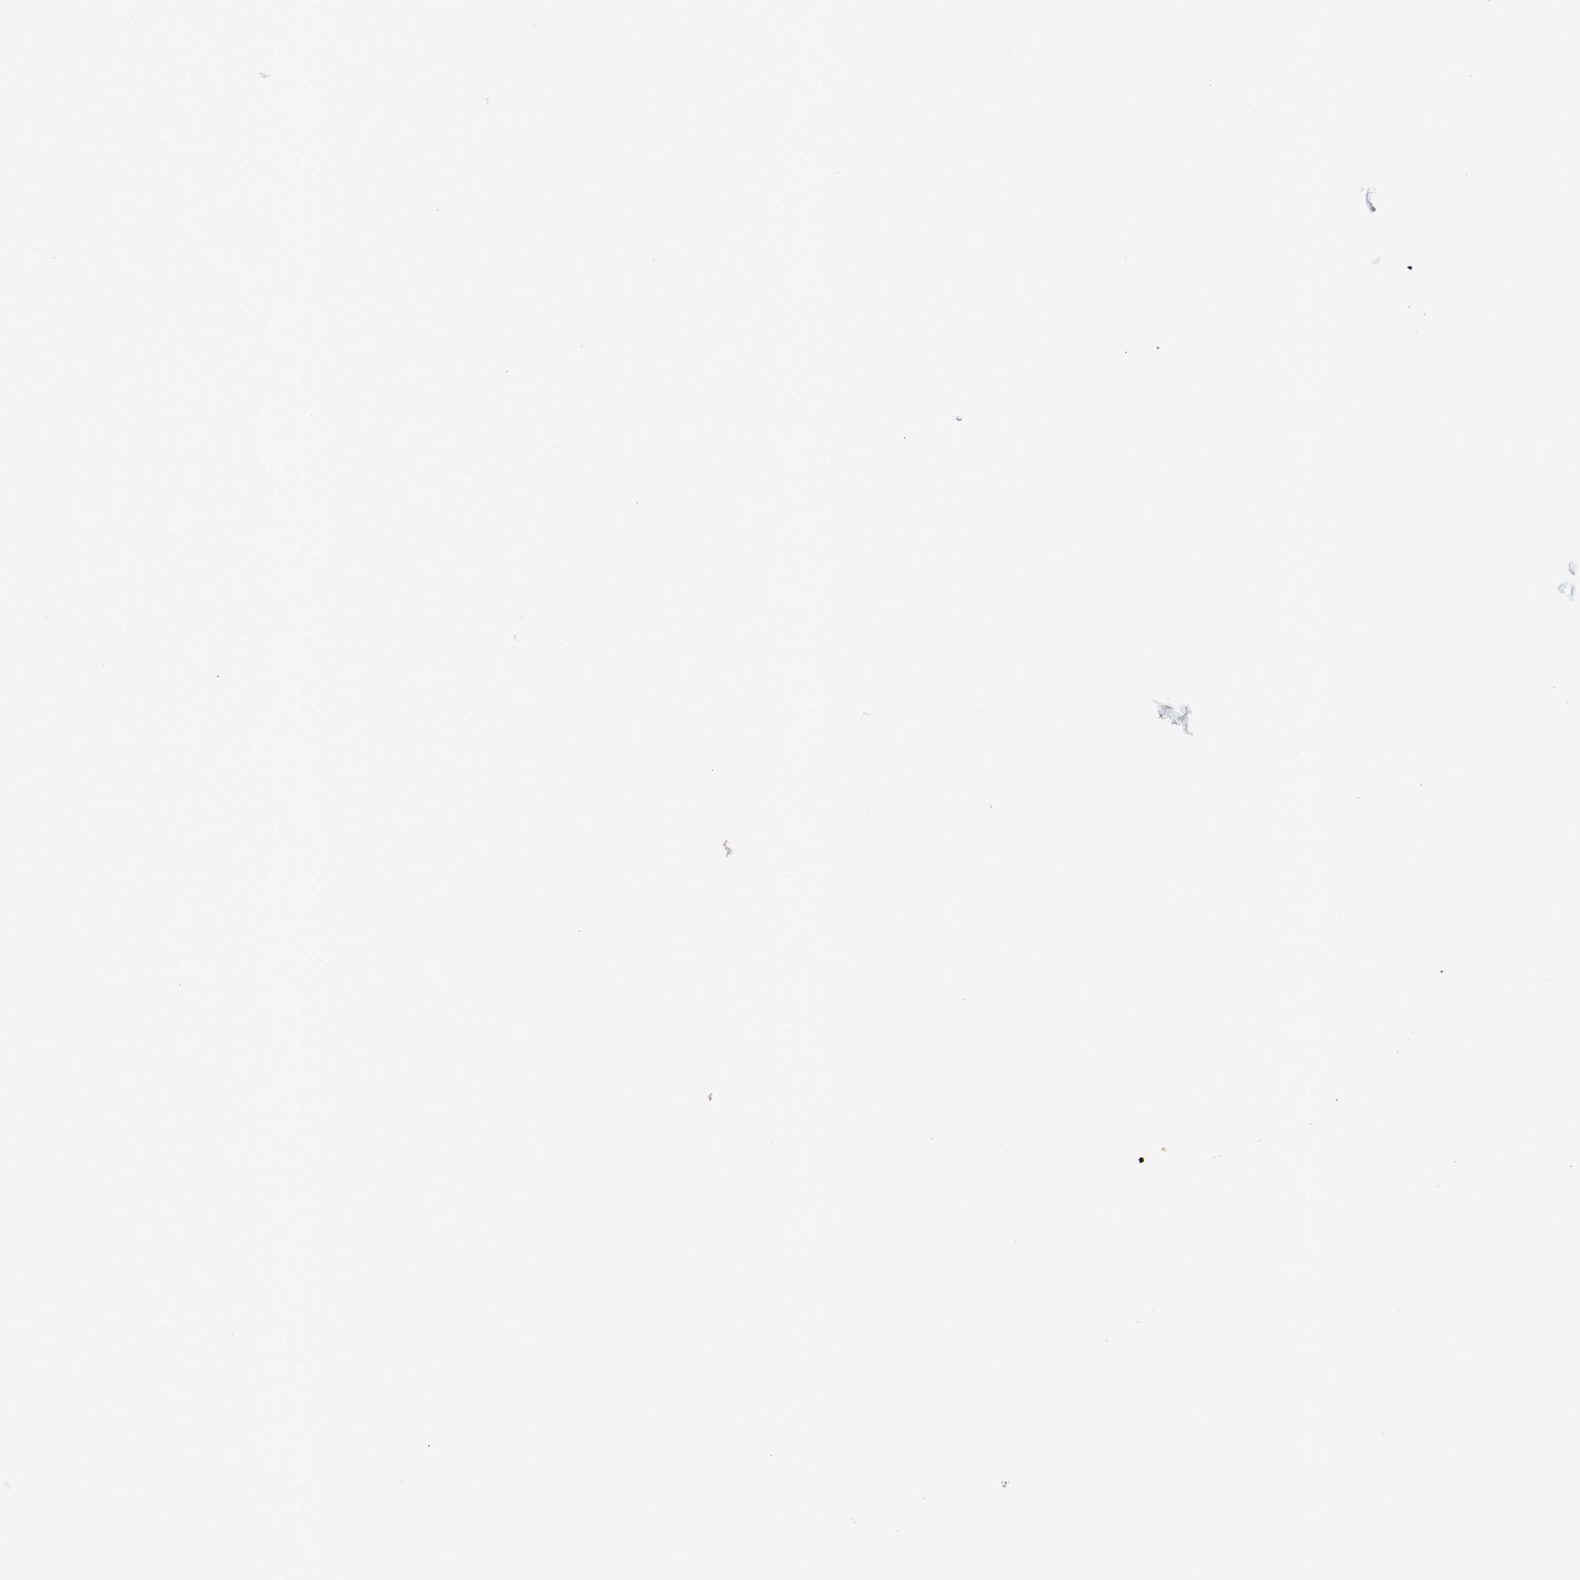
{"staining": {"intensity": "negative", "quantity": "none", "location": "none"}, "tissue": "skin", "cell_type": "Fibroblasts", "image_type": "normal", "snomed": [{"axis": "morphology", "description": "Normal tissue, NOS"}, {"axis": "topography", "description": "Skin"}], "caption": "A high-resolution photomicrograph shows immunohistochemistry (IHC) staining of normal skin, which exhibits no significant expression in fibroblasts.", "gene": "LRIG3", "patient": {"sex": "male", "age": 53}}